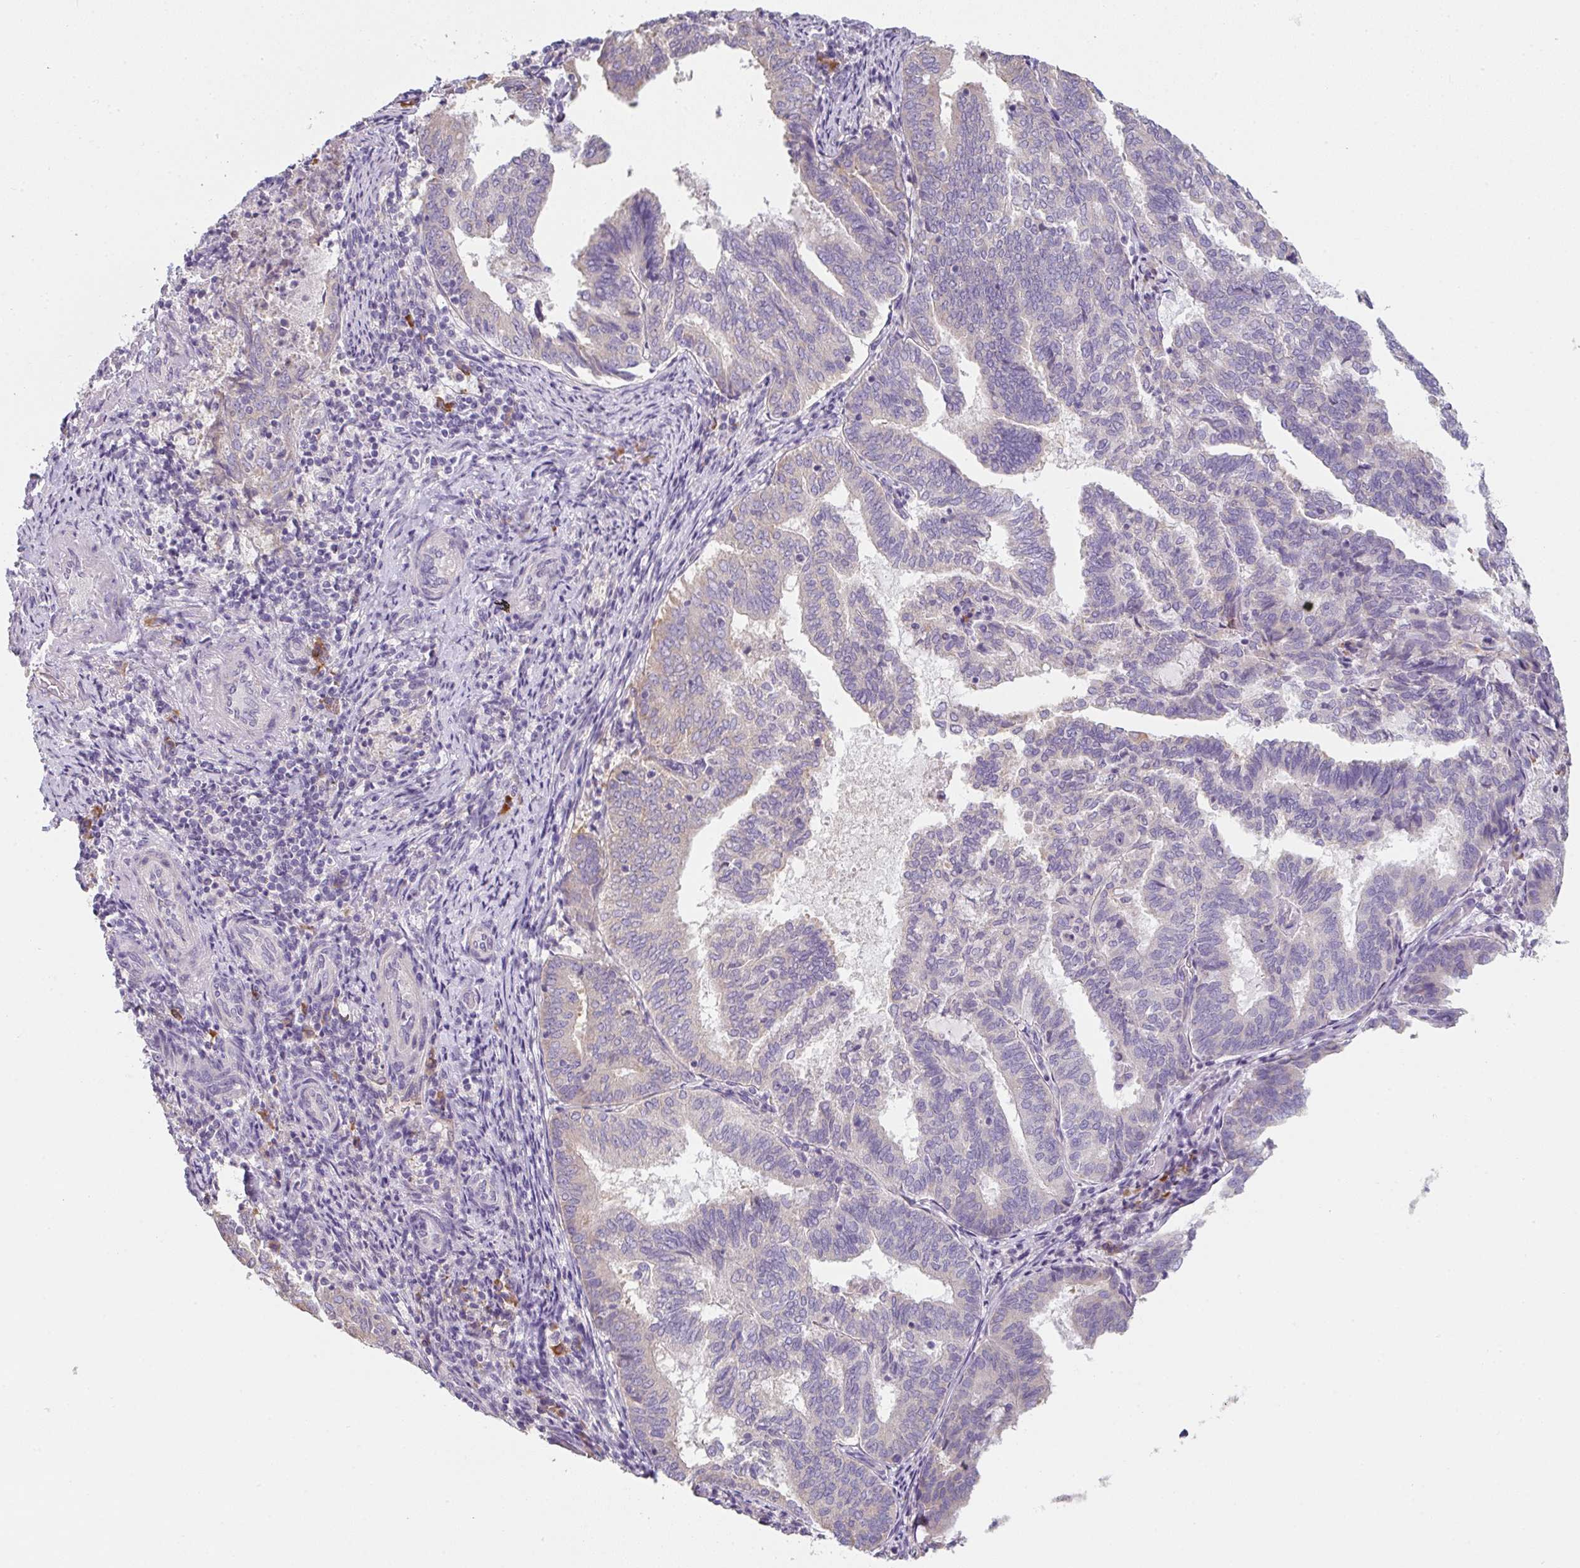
{"staining": {"intensity": "negative", "quantity": "none", "location": "none"}, "tissue": "endometrial cancer", "cell_type": "Tumor cells", "image_type": "cancer", "snomed": [{"axis": "morphology", "description": "Adenocarcinoma, NOS"}, {"axis": "topography", "description": "Endometrium"}], "caption": "This is a micrograph of immunohistochemistry (IHC) staining of endometrial cancer (adenocarcinoma), which shows no positivity in tumor cells.", "gene": "ZNF215", "patient": {"sex": "female", "age": 80}}